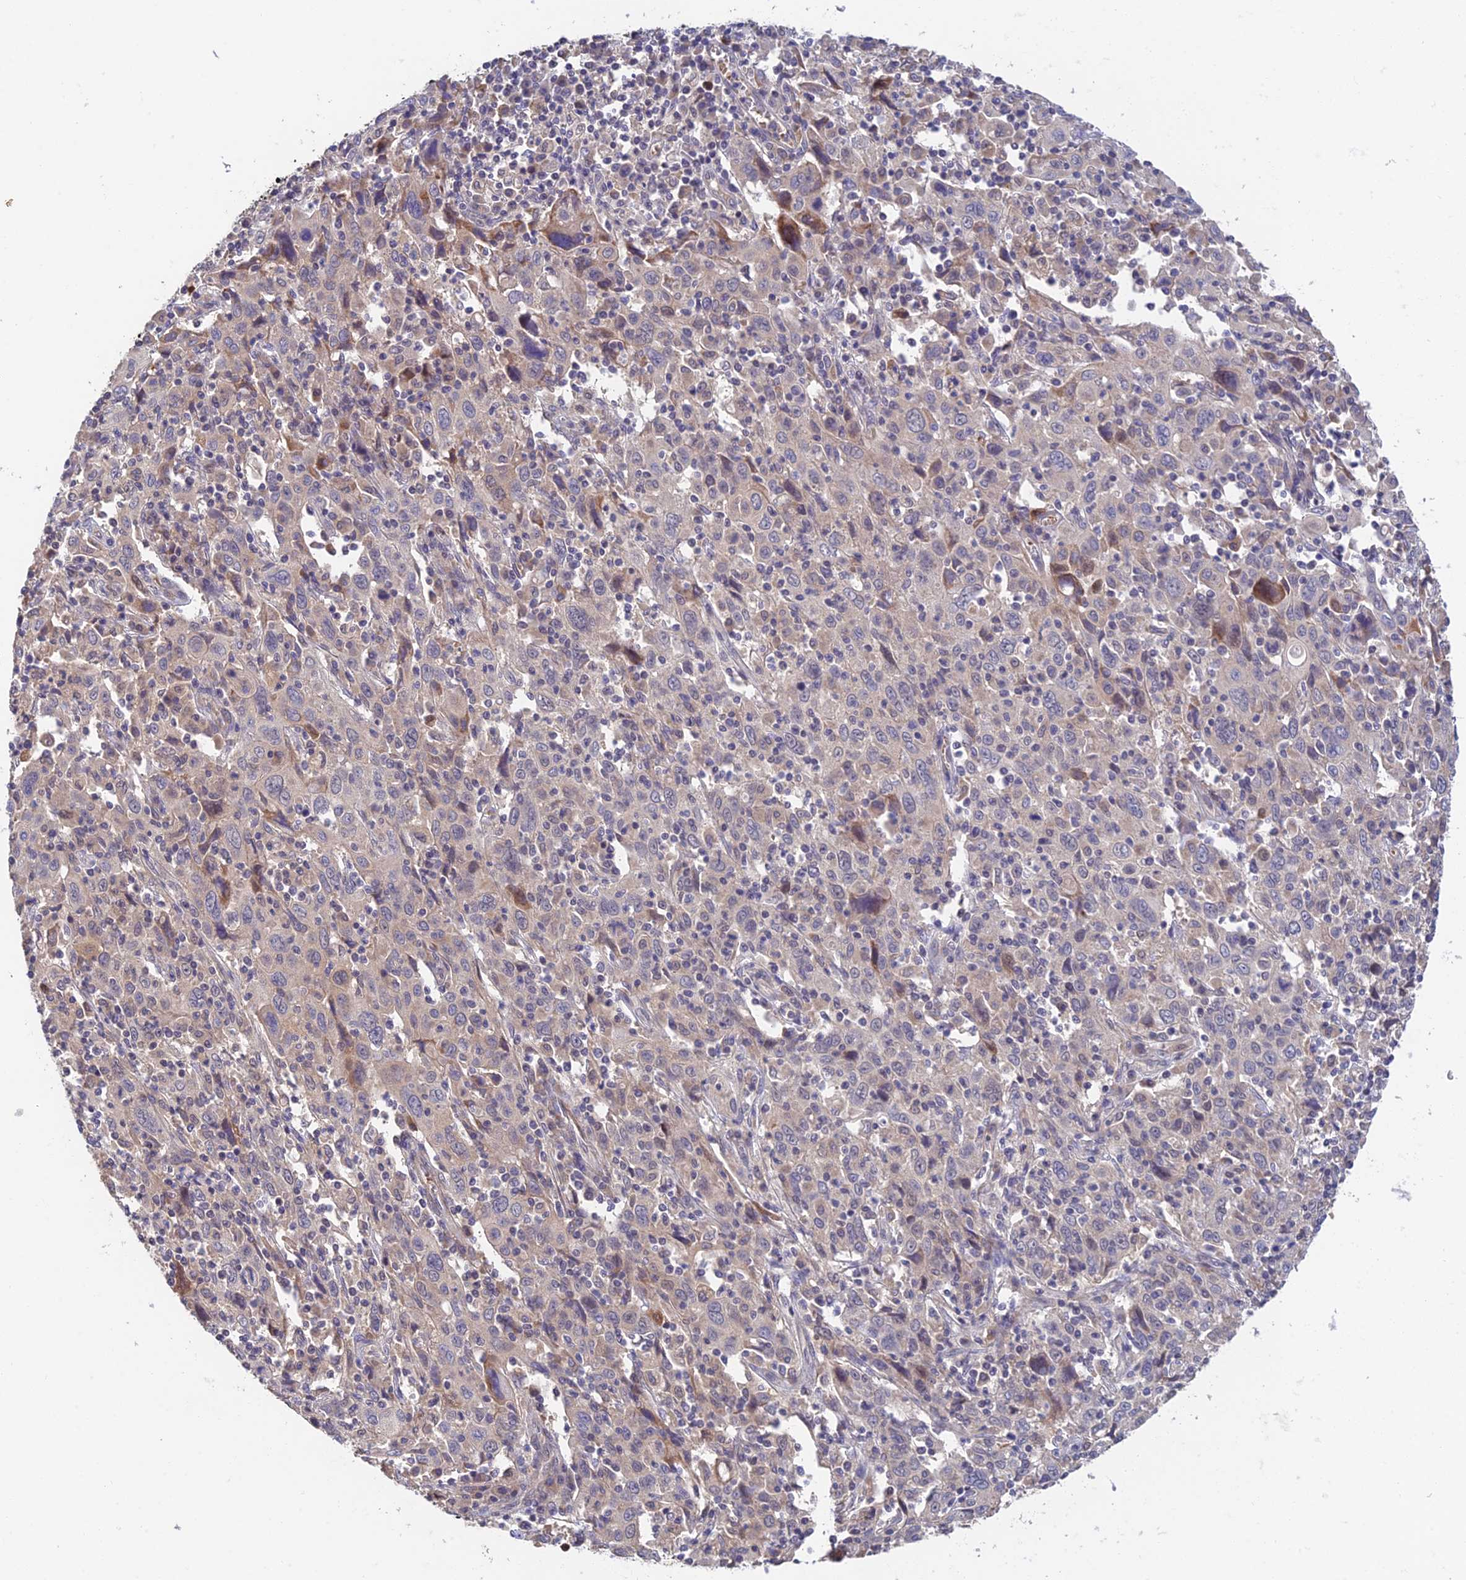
{"staining": {"intensity": "weak", "quantity": "<25%", "location": "cytoplasmic/membranous"}, "tissue": "cervical cancer", "cell_type": "Tumor cells", "image_type": "cancer", "snomed": [{"axis": "morphology", "description": "Squamous cell carcinoma, NOS"}, {"axis": "topography", "description": "Cervix"}], "caption": "Cervical cancer was stained to show a protein in brown. There is no significant positivity in tumor cells. (DAB (3,3'-diaminobenzidine) immunohistochemistry with hematoxylin counter stain).", "gene": "CWH43", "patient": {"sex": "female", "age": 46}}